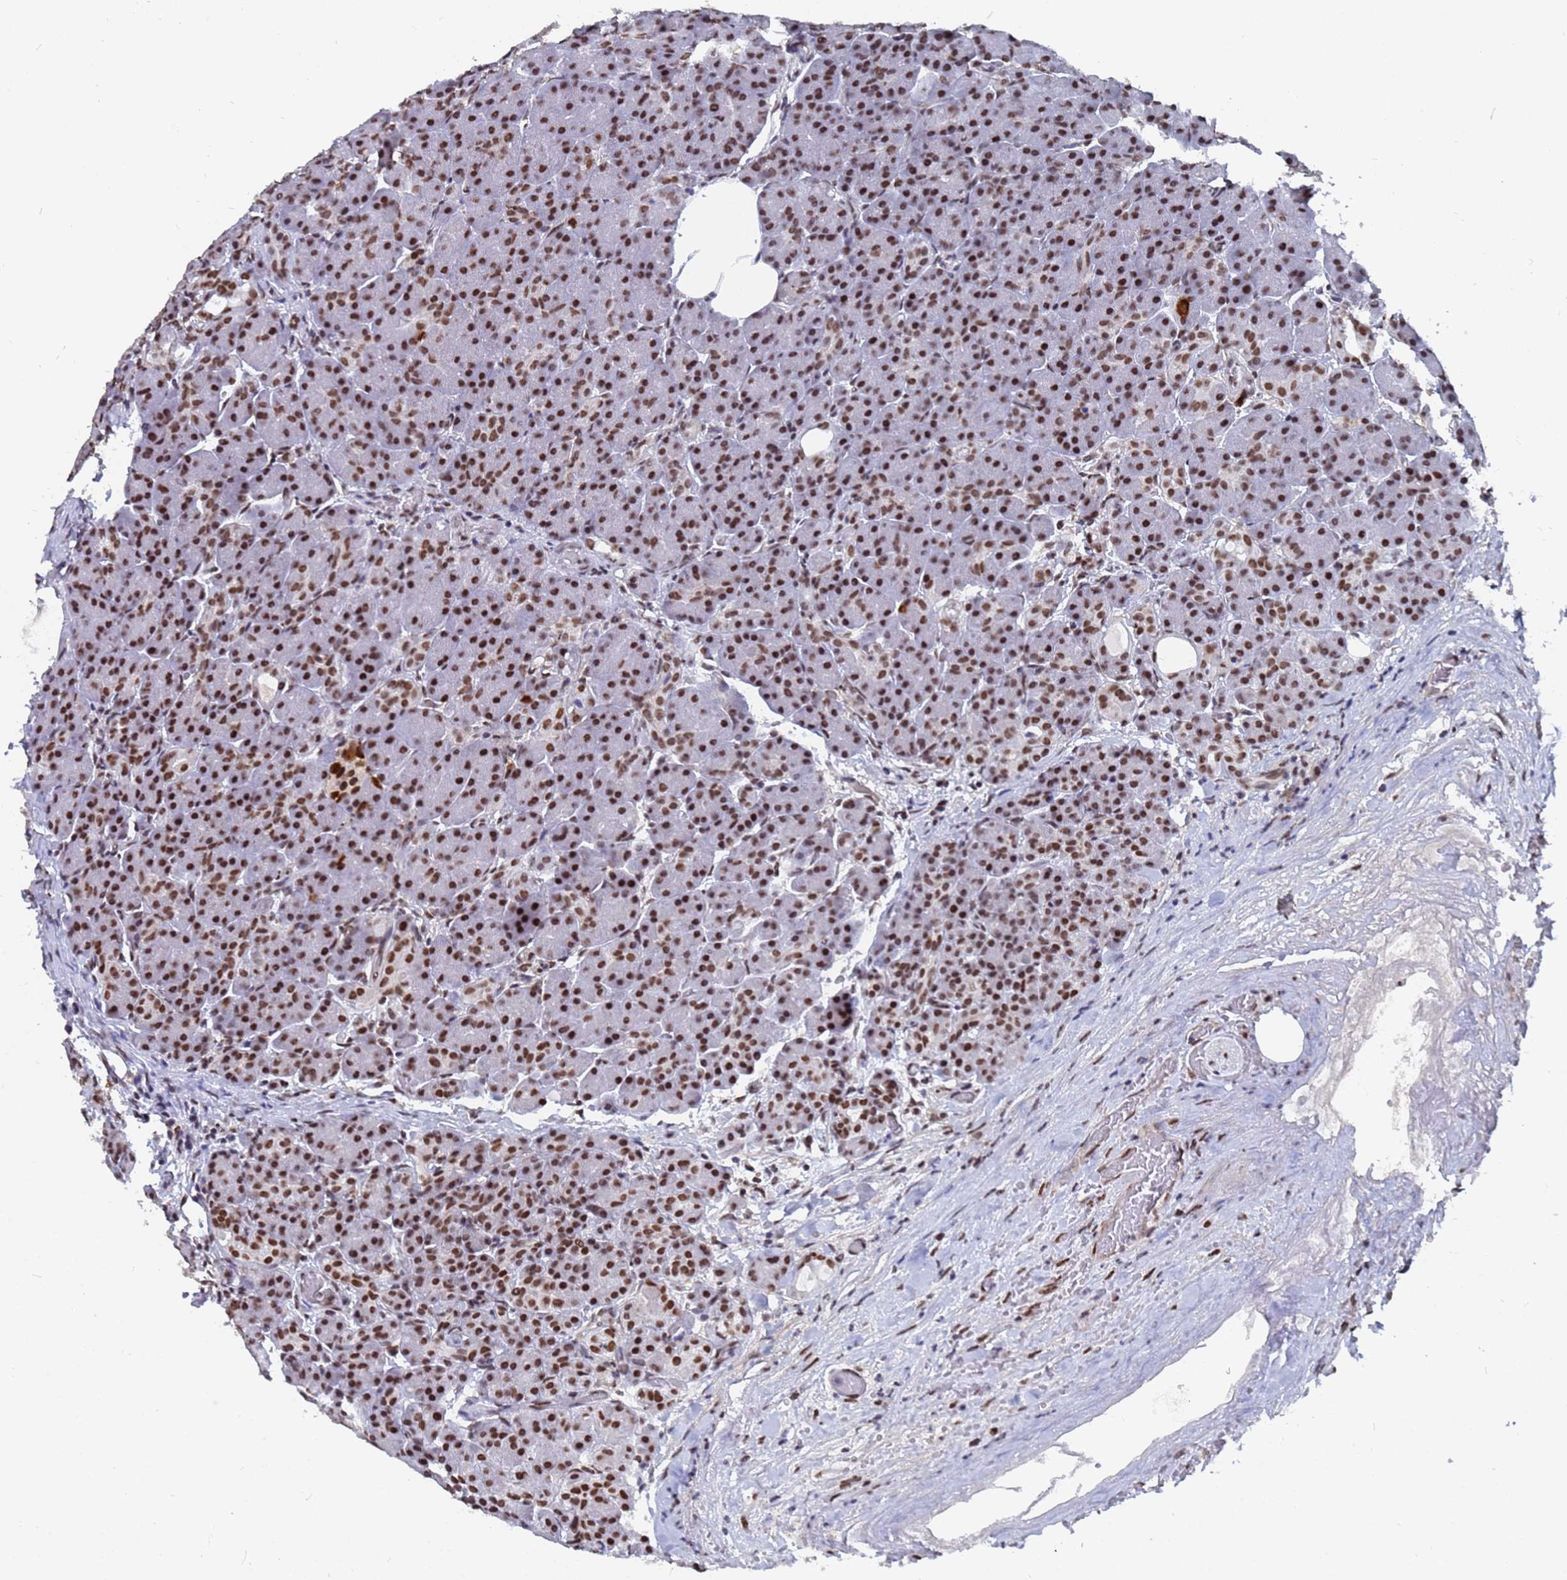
{"staining": {"intensity": "strong", "quantity": ">75%", "location": "nuclear"}, "tissue": "pancreas", "cell_type": "Exocrine glandular cells", "image_type": "normal", "snomed": [{"axis": "morphology", "description": "Normal tissue, NOS"}, {"axis": "topography", "description": "Pancreas"}], "caption": "This micrograph shows benign pancreas stained with immunohistochemistry (IHC) to label a protein in brown. The nuclear of exocrine glandular cells show strong positivity for the protein. Nuclei are counter-stained blue.", "gene": "RAVER2", "patient": {"sex": "male", "age": 63}}